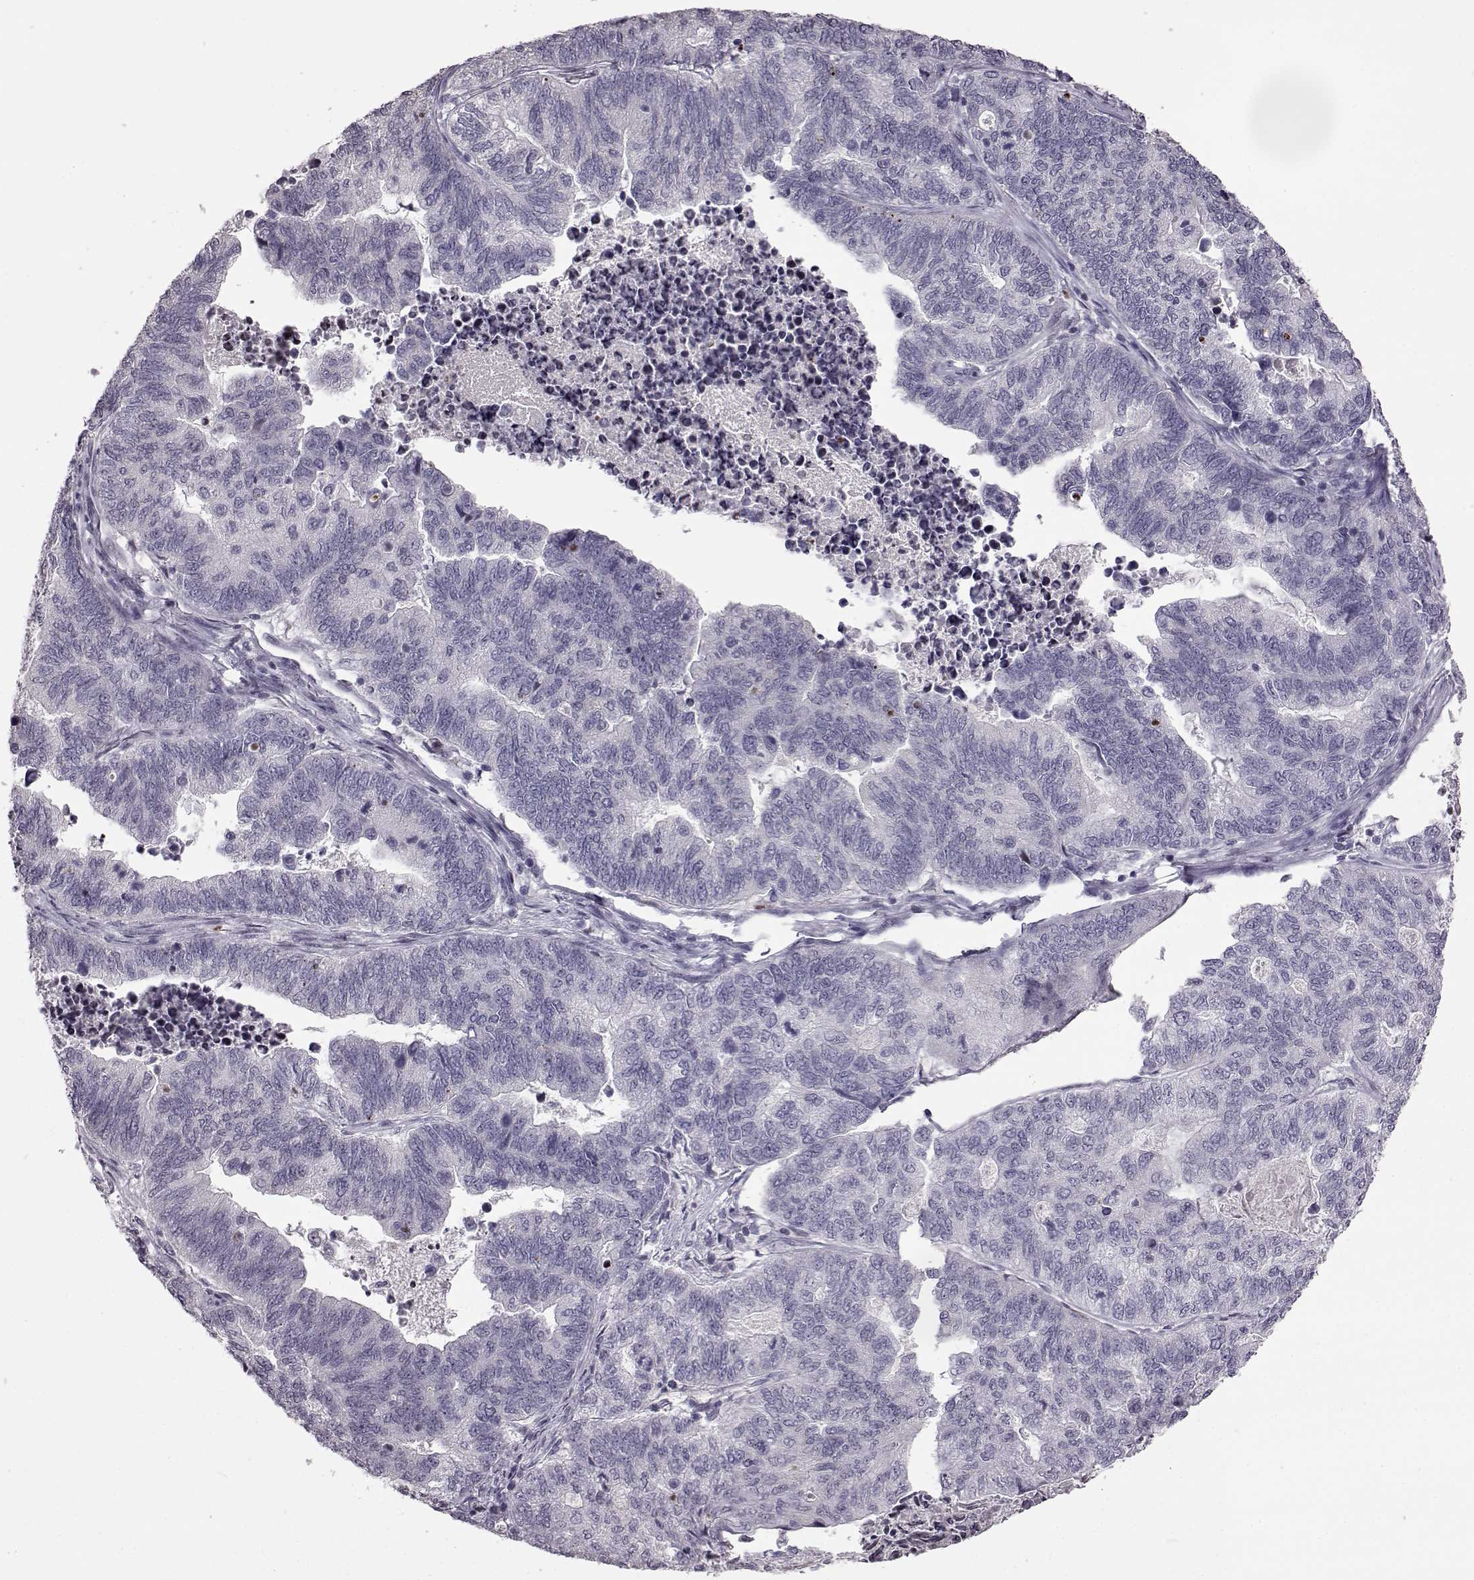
{"staining": {"intensity": "negative", "quantity": "none", "location": "none"}, "tissue": "stomach cancer", "cell_type": "Tumor cells", "image_type": "cancer", "snomed": [{"axis": "morphology", "description": "Adenocarcinoma, NOS"}, {"axis": "topography", "description": "Stomach, upper"}], "caption": "Immunohistochemistry histopathology image of human stomach cancer (adenocarcinoma) stained for a protein (brown), which demonstrates no staining in tumor cells.", "gene": "GAL", "patient": {"sex": "female", "age": 67}}